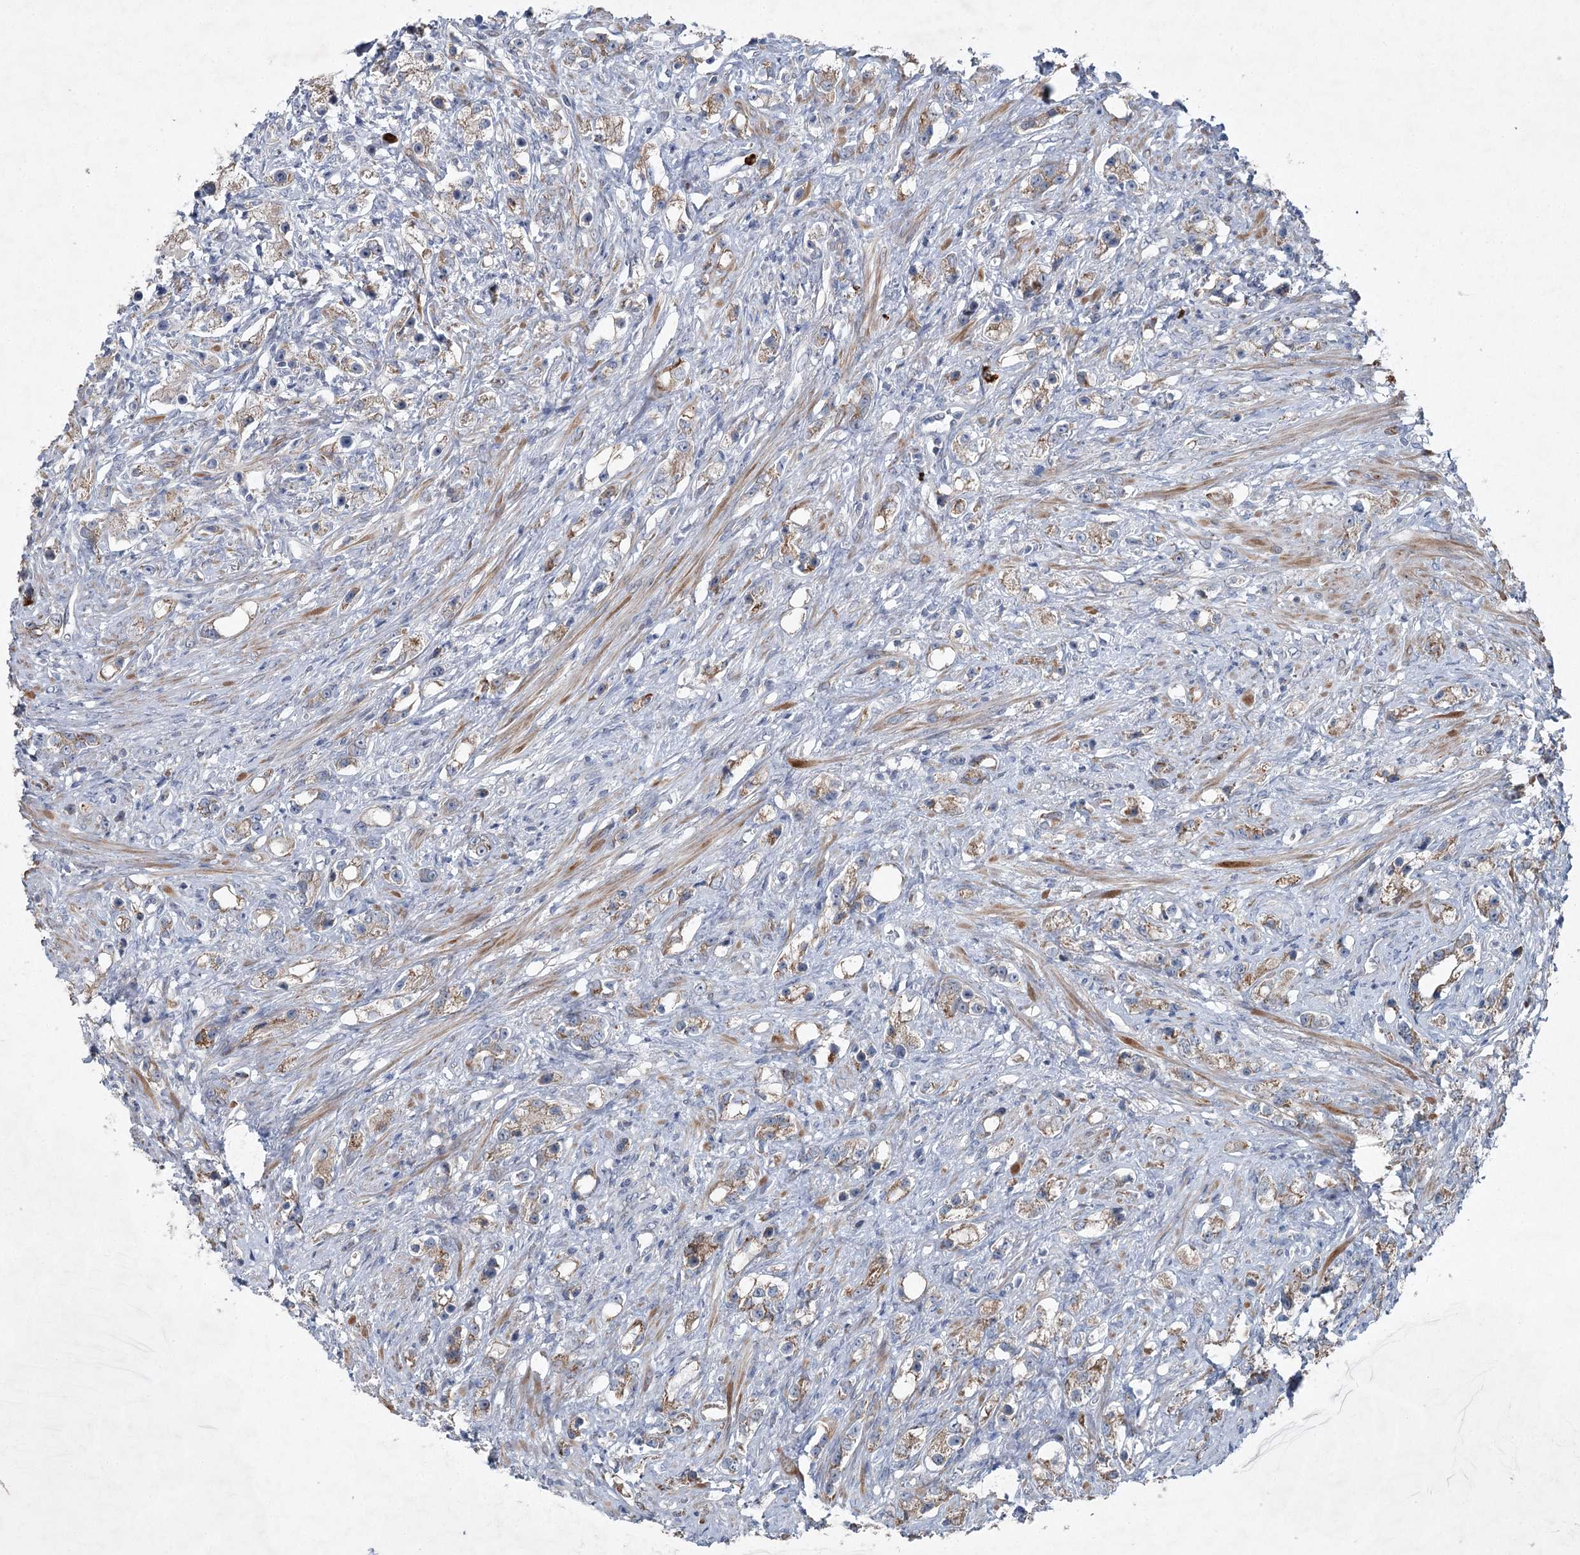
{"staining": {"intensity": "weak", "quantity": "25%-75%", "location": "cytoplasmic/membranous"}, "tissue": "prostate cancer", "cell_type": "Tumor cells", "image_type": "cancer", "snomed": [{"axis": "morphology", "description": "Adenocarcinoma, High grade"}, {"axis": "topography", "description": "Prostate"}], "caption": "Immunohistochemistry (IHC) staining of prostate cancer (high-grade adenocarcinoma), which shows low levels of weak cytoplasmic/membranous expression in about 25%-75% of tumor cells indicating weak cytoplasmic/membranous protein staining. The staining was performed using DAB (3,3'-diaminobenzidine) (brown) for protein detection and nuclei were counterstained in hematoxylin (blue).", "gene": "PLA2G12A", "patient": {"sex": "male", "age": 63}}